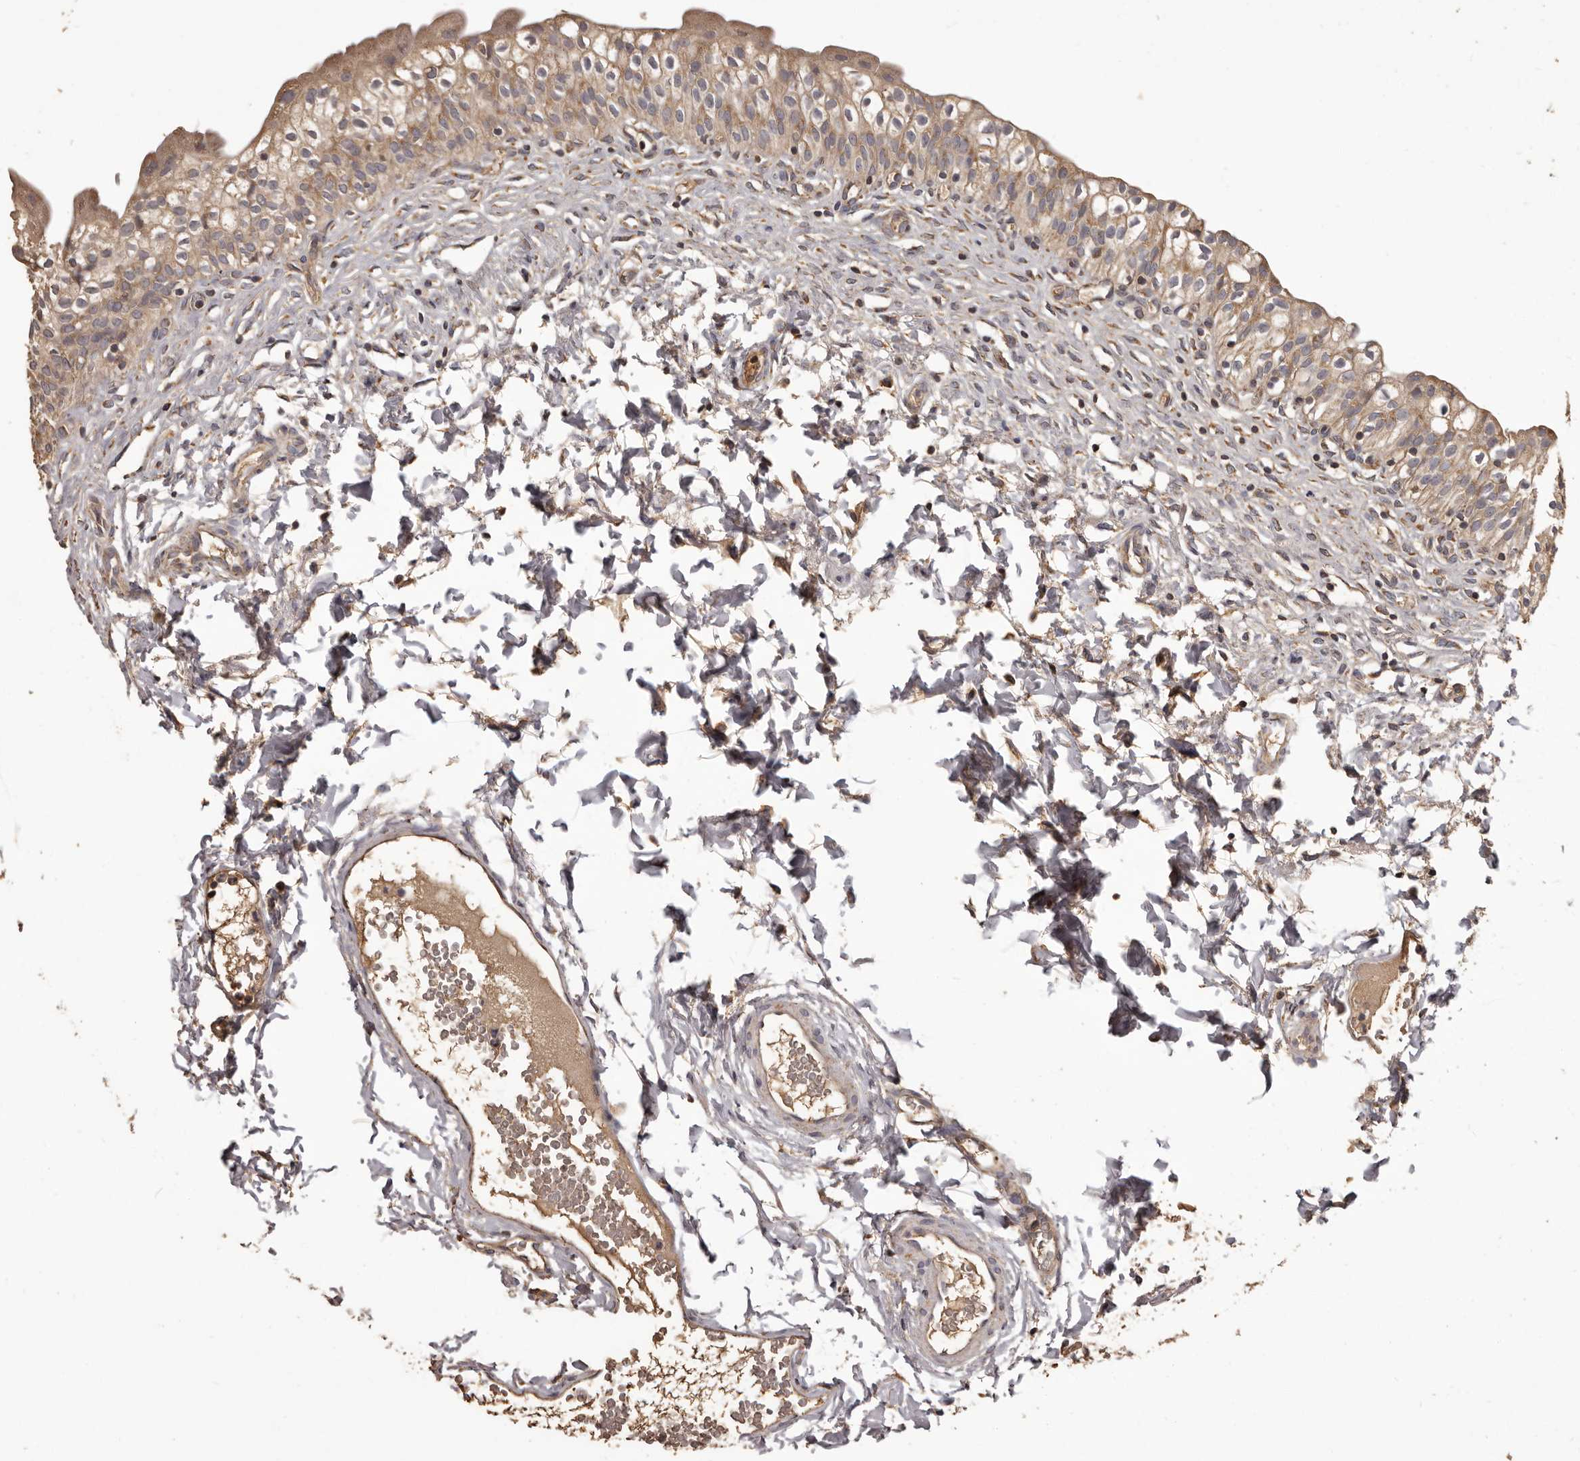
{"staining": {"intensity": "moderate", "quantity": ">75%", "location": "cytoplasmic/membranous"}, "tissue": "urinary bladder", "cell_type": "Urothelial cells", "image_type": "normal", "snomed": [{"axis": "morphology", "description": "Normal tissue, NOS"}, {"axis": "topography", "description": "Urinary bladder"}], "caption": "Protein expression analysis of normal urinary bladder demonstrates moderate cytoplasmic/membranous staining in about >75% of urothelial cells. The protein of interest is shown in brown color, while the nuclei are stained blue.", "gene": "MGAT5", "patient": {"sex": "male", "age": 55}}